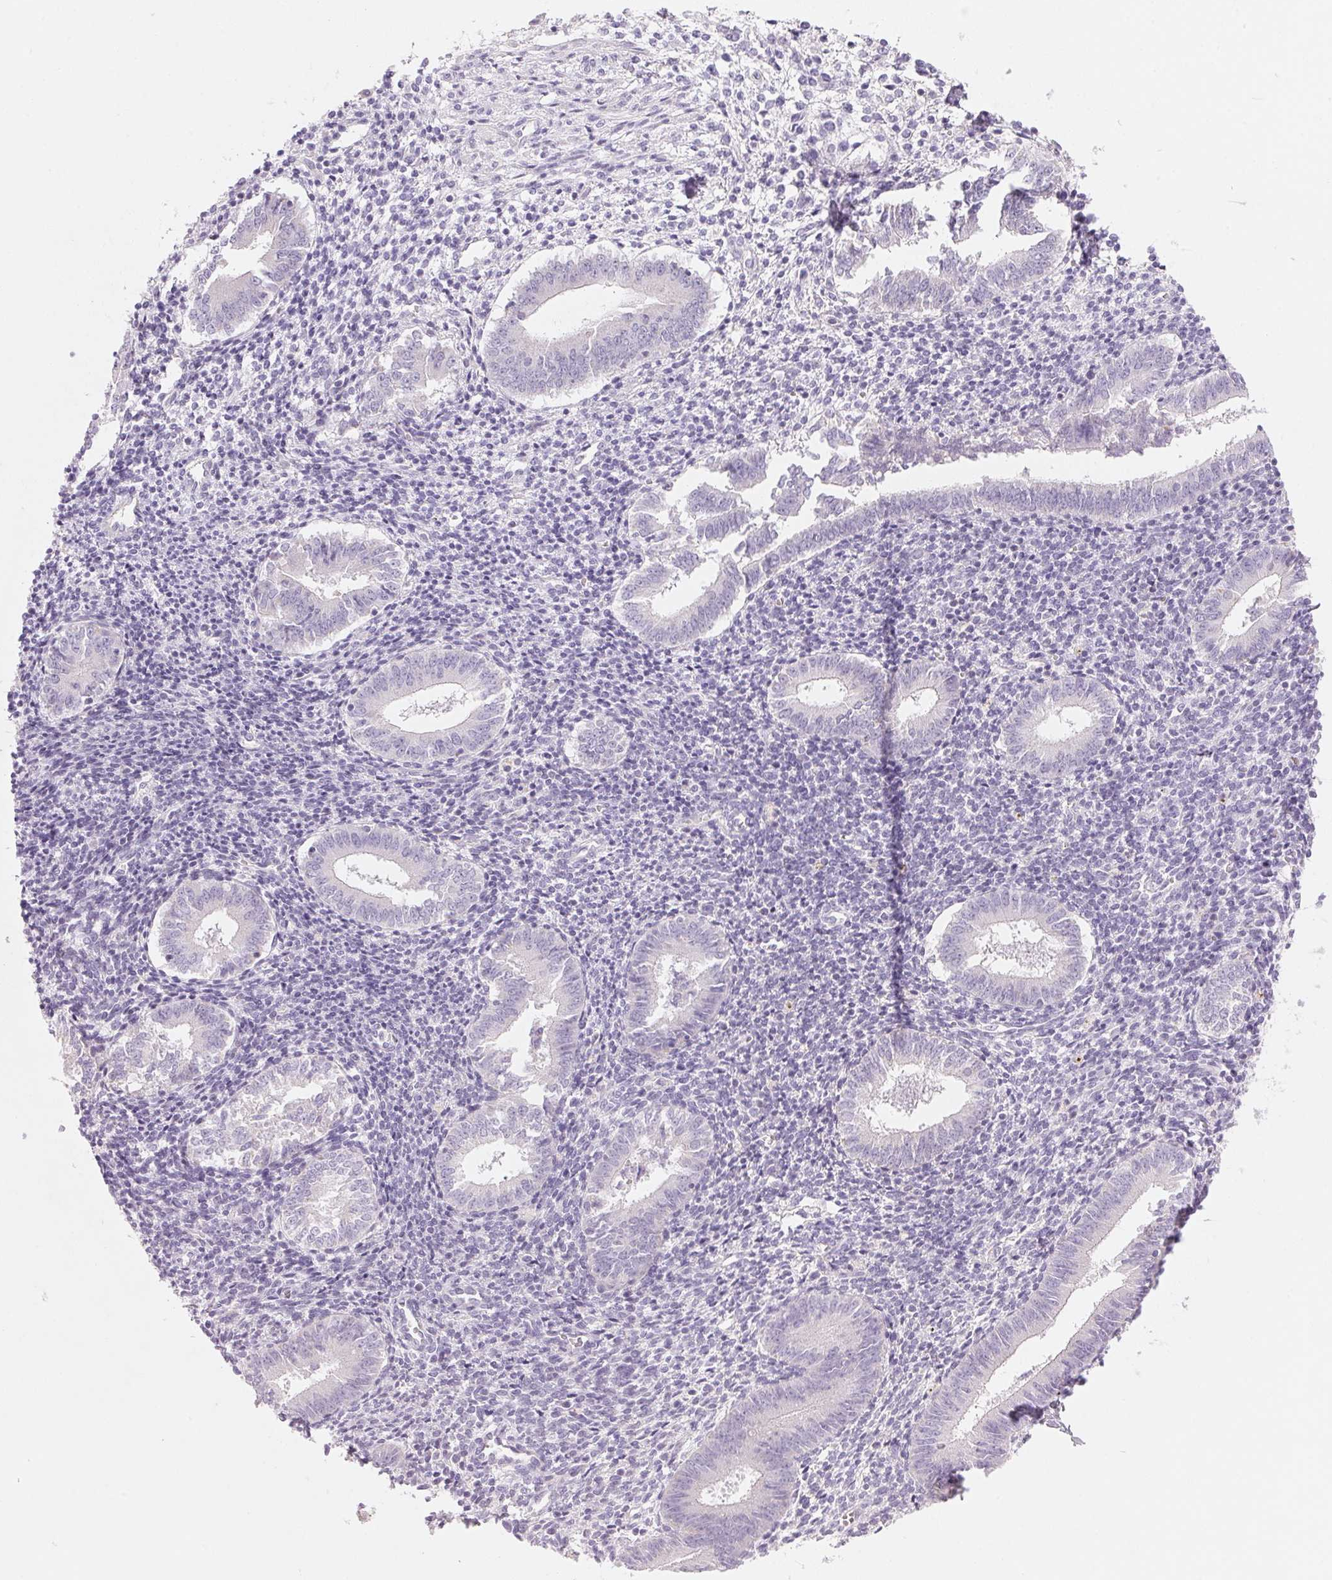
{"staining": {"intensity": "negative", "quantity": "none", "location": "none"}, "tissue": "endometrium", "cell_type": "Cells in endometrial stroma", "image_type": "normal", "snomed": [{"axis": "morphology", "description": "Normal tissue, NOS"}, {"axis": "topography", "description": "Endometrium"}], "caption": "This is an immunohistochemistry (IHC) image of unremarkable human endometrium. There is no positivity in cells in endometrial stroma.", "gene": "CYP11B1", "patient": {"sex": "female", "age": 25}}